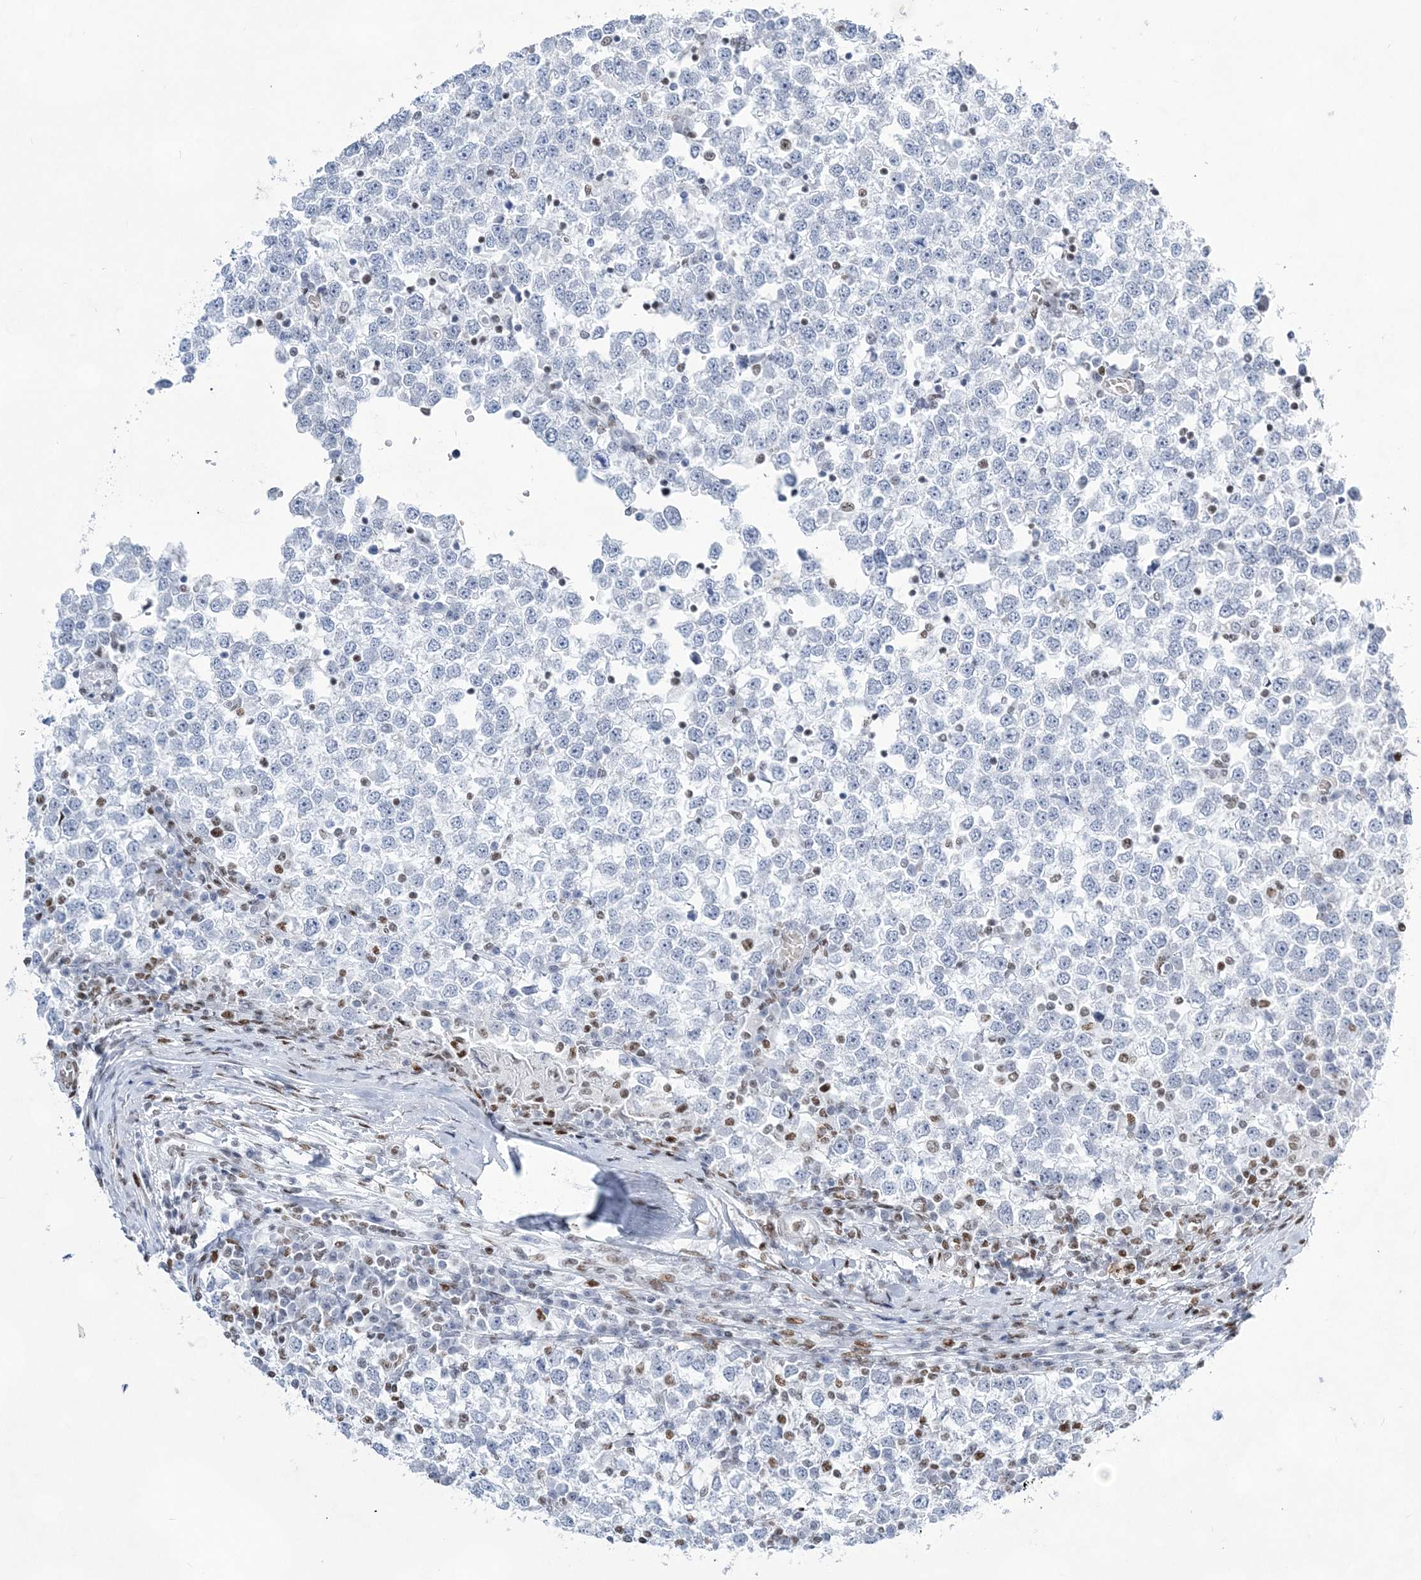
{"staining": {"intensity": "negative", "quantity": "none", "location": "none"}, "tissue": "testis cancer", "cell_type": "Tumor cells", "image_type": "cancer", "snomed": [{"axis": "morphology", "description": "Seminoma, NOS"}, {"axis": "topography", "description": "Testis"}], "caption": "Immunohistochemistry of testis cancer exhibits no positivity in tumor cells.", "gene": "ZBTB7A", "patient": {"sex": "male", "age": 65}}